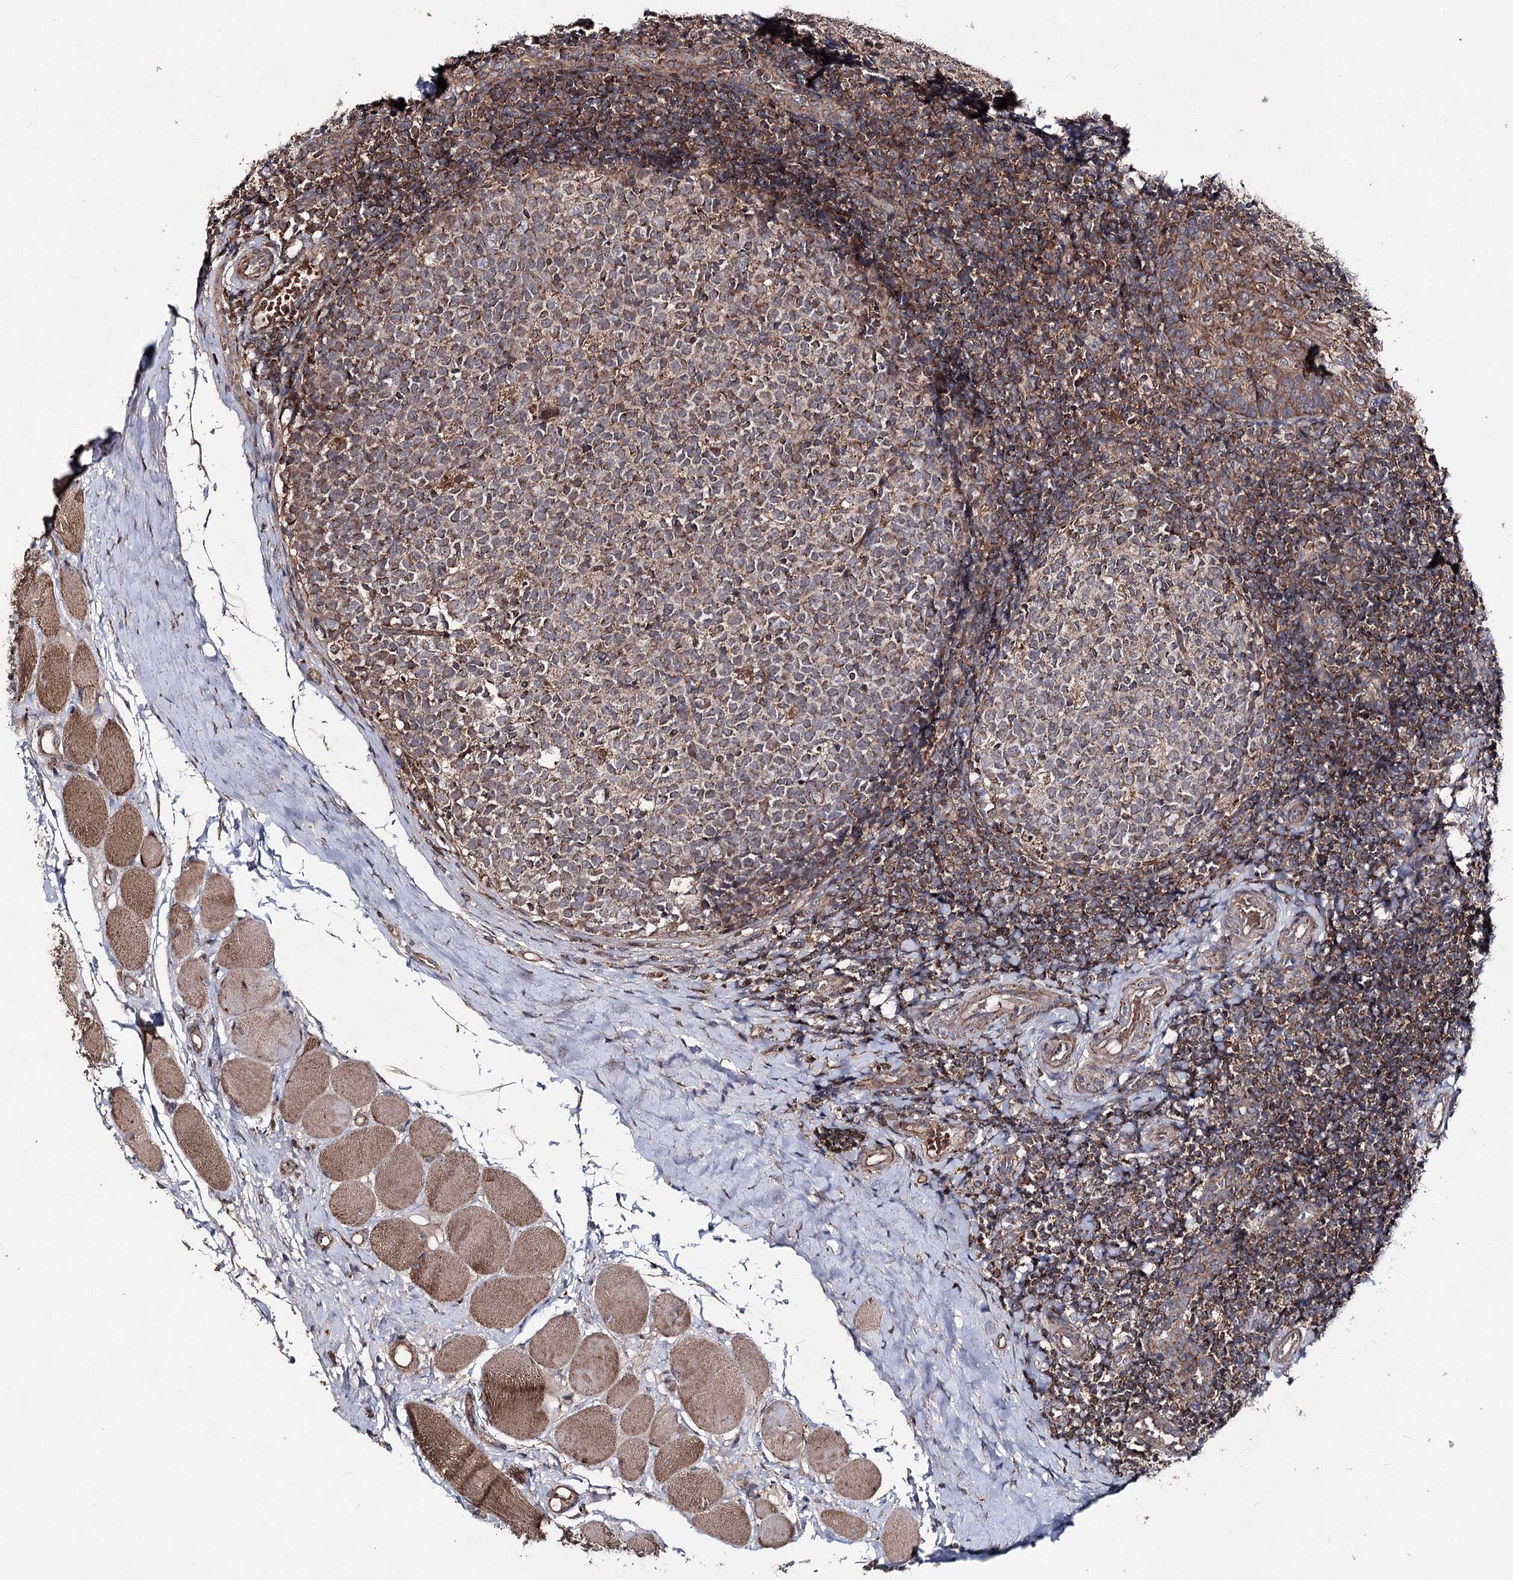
{"staining": {"intensity": "weak", "quantity": "25%-75%", "location": "cytoplasmic/membranous"}, "tissue": "tonsil", "cell_type": "Germinal center cells", "image_type": "normal", "snomed": [{"axis": "morphology", "description": "Normal tissue, NOS"}, {"axis": "topography", "description": "Tonsil"}], "caption": "Germinal center cells display weak cytoplasmic/membranous expression in about 25%-75% of cells in normal tonsil. The staining is performed using DAB brown chromogen to label protein expression. The nuclei are counter-stained blue using hematoxylin.", "gene": "MINDY3", "patient": {"sex": "female", "age": 19}}